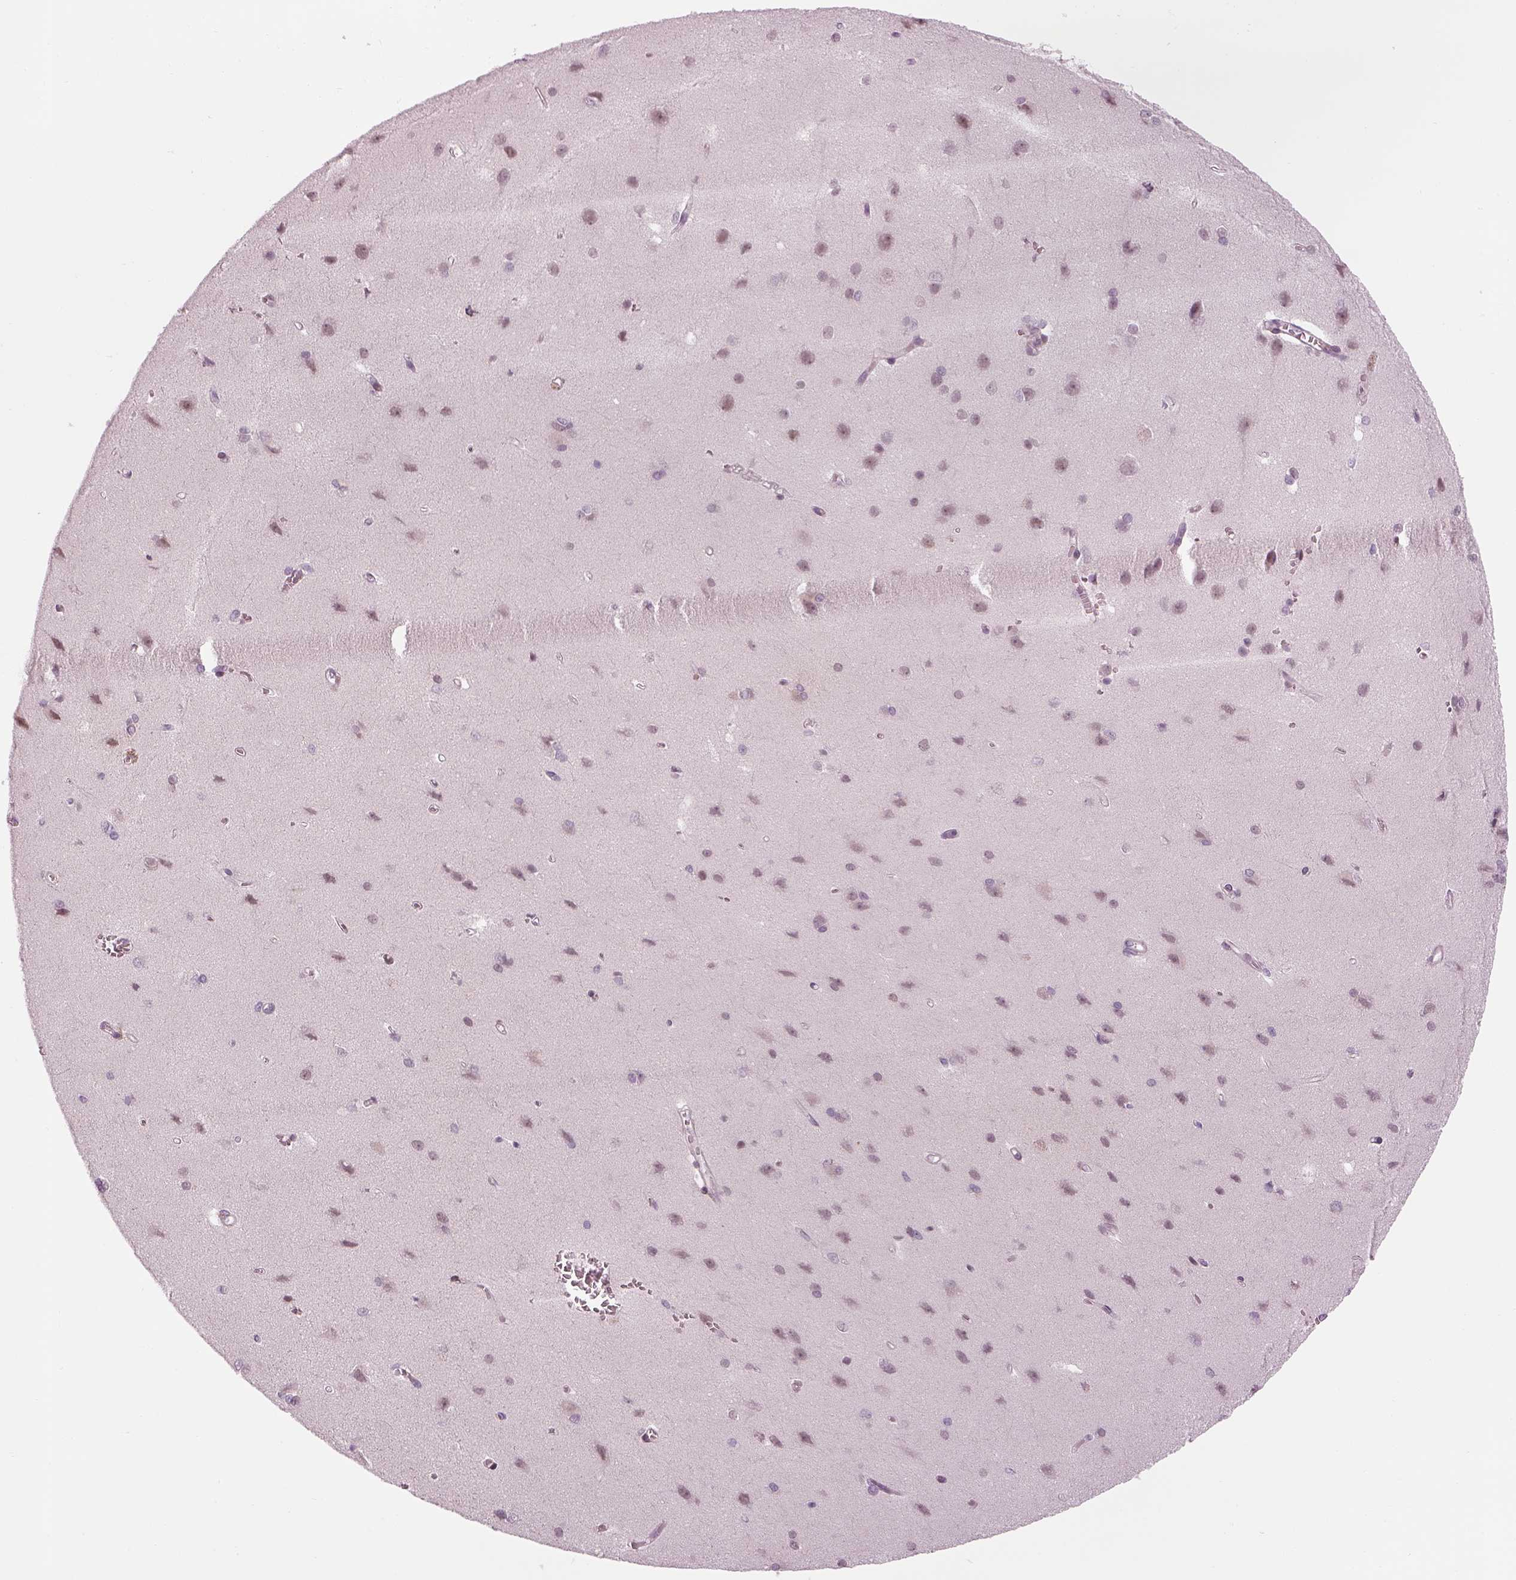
{"staining": {"intensity": "negative", "quantity": "none", "location": "none"}, "tissue": "cerebral cortex", "cell_type": "Endothelial cells", "image_type": "normal", "snomed": [{"axis": "morphology", "description": "Normal tissue, NOS"}, {"axis": "topography", "description": "Cerebral cortex"}], "caption": "Protein analysis of unremarkable cerebral cortex shows no significant staining in endothelial cells. (DAB (3,3'-diaminobenzidine) immunohistochemistry, high magnification).", "gene": "LRRIQ3", "patient": {"sex": "male", "age": 37}}